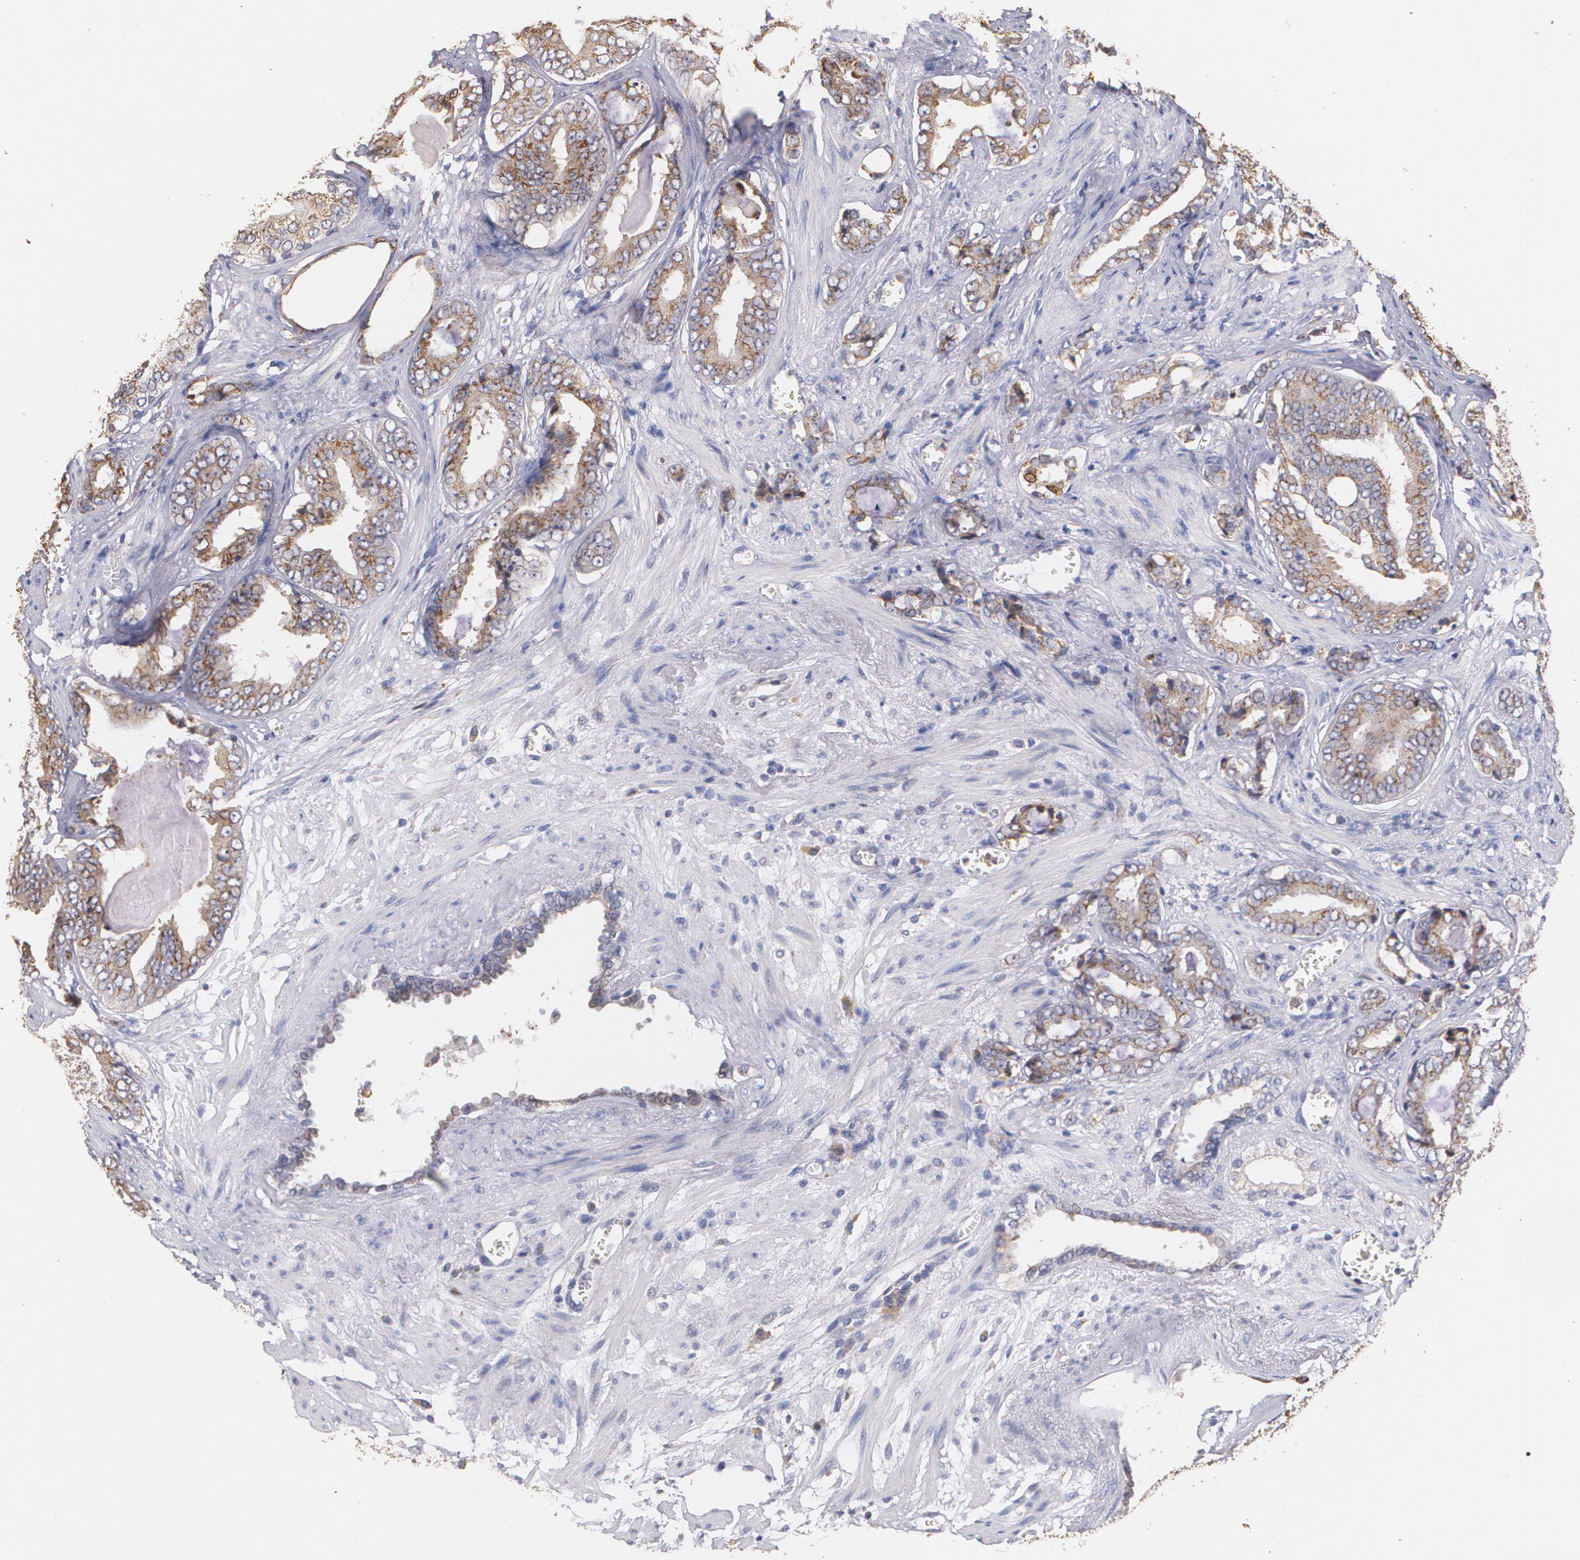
{"staining": {"intensity": "moderate", "quantity": ">75%", "location": "cytoplasmic/membranous"}, "tissue": "prostate cancer", "cell_type": "Tumor cells", "image_type": "cancer", "snomed": [{"axis": "morphology", "description": "Adenocarcinoma, Medium grade"}, {"axis": "topography", "description": "Prostate"}], "caption": "The immunohistochemical stain highlights moderate cytoplasmic/membranous positivity in tumor cells of prostate adenocarcinoma (medium-grade) tissue.", "gene": "ATF3", "patient": {"sex": "male", "age": 79}}